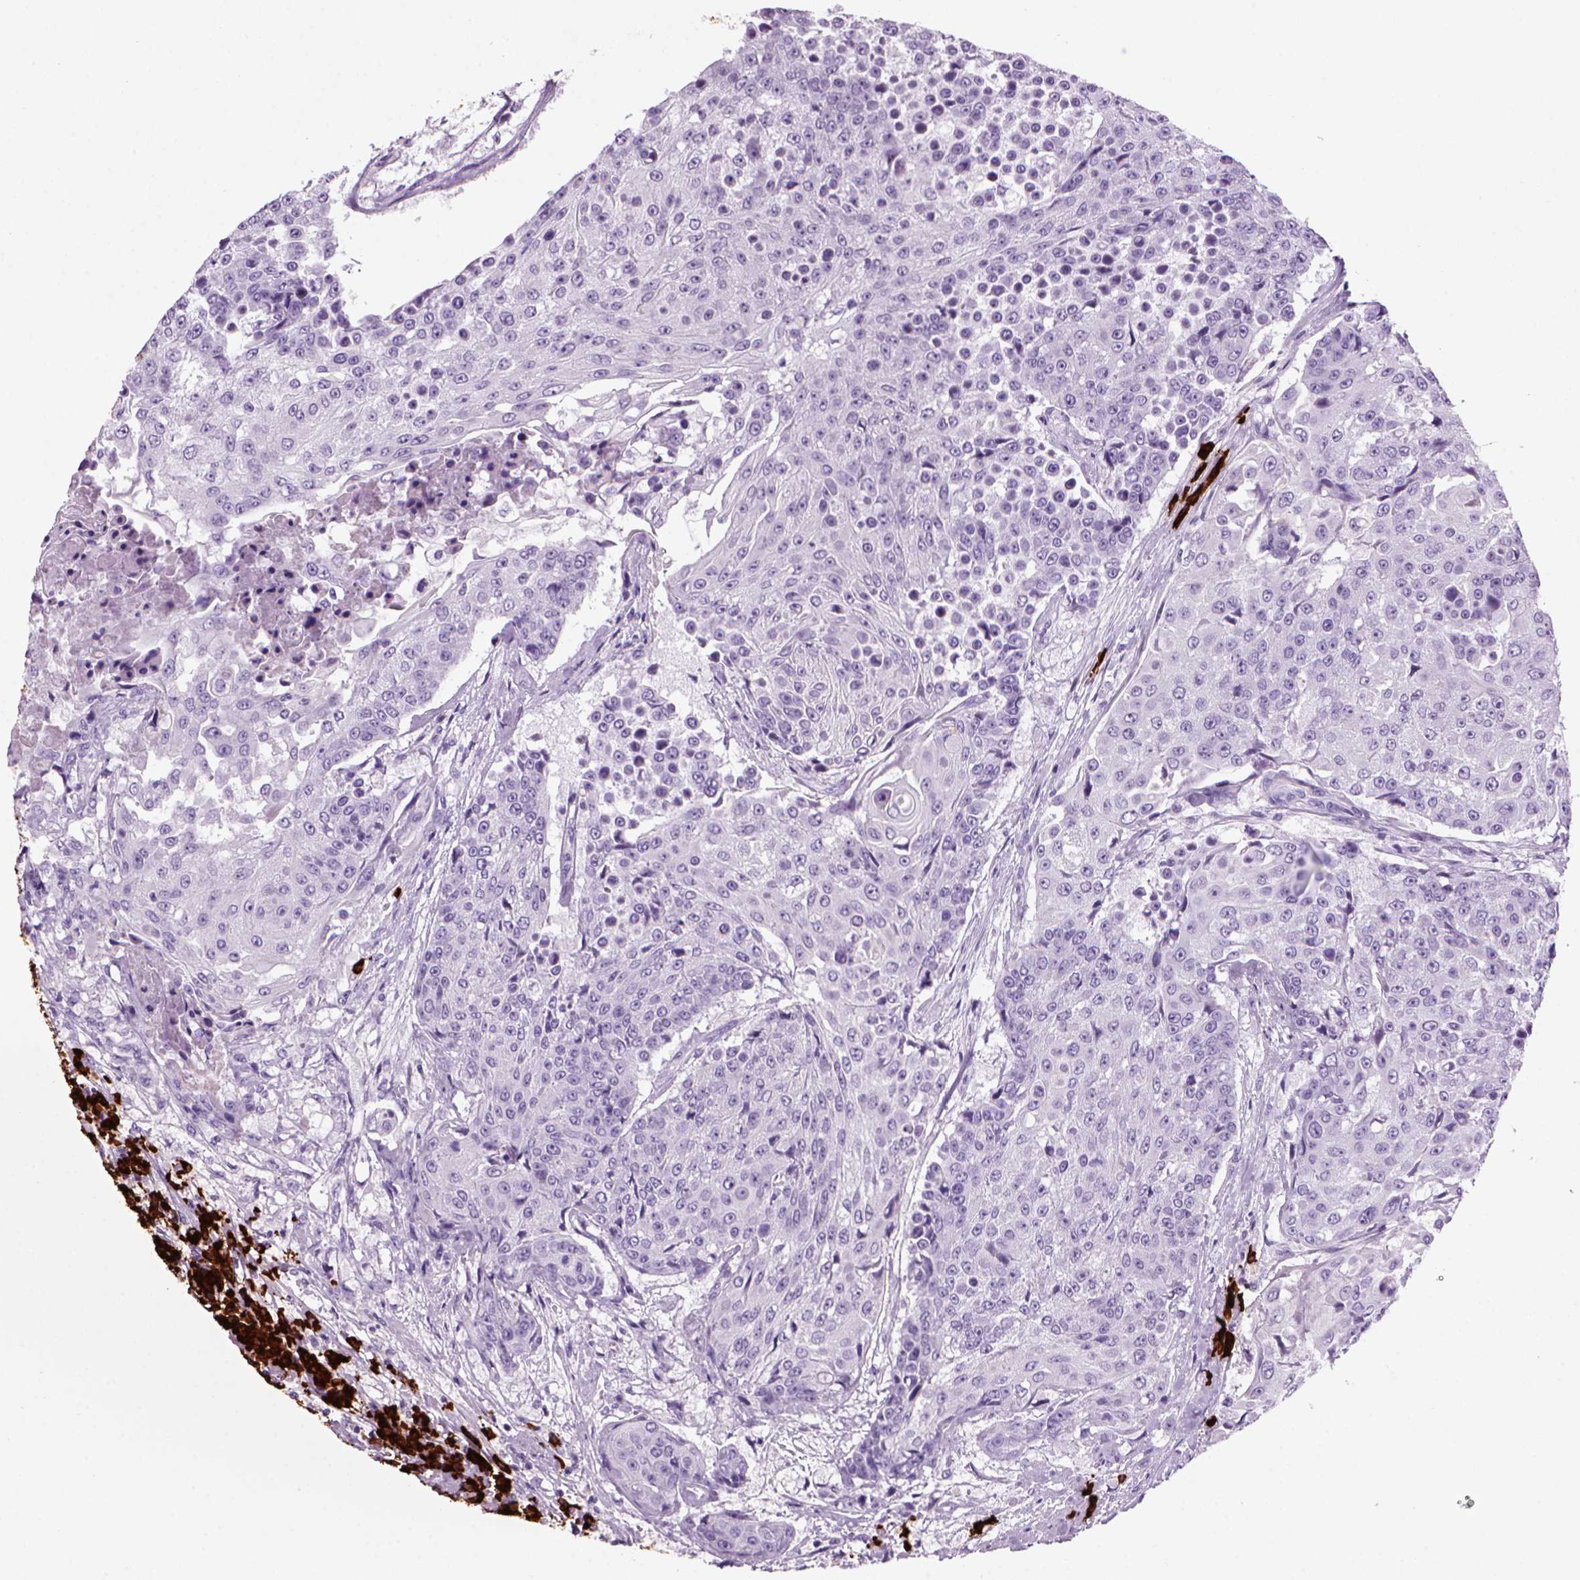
{"staining": {"intensity": "negative", "quantity": "none", "location": "none"}, "tissue": "urothelial cancer", "cell_type": "Tumor cells", "image_type": "cancer", "snomed": [{"axis": "morphology", "description": "Urothelial carcinoma, High grade"}, {"axis": "topography", "description": "Urinary bladder"}], "caption": "DAB (3,3'-diaminobenzidine) immunohistochemical staining of urothelial carcinoma (high-grade) exhibits no significant positivity in tumor cells.", "gene": "MZB1", "patient": {"sex": "female", "age": 63}}